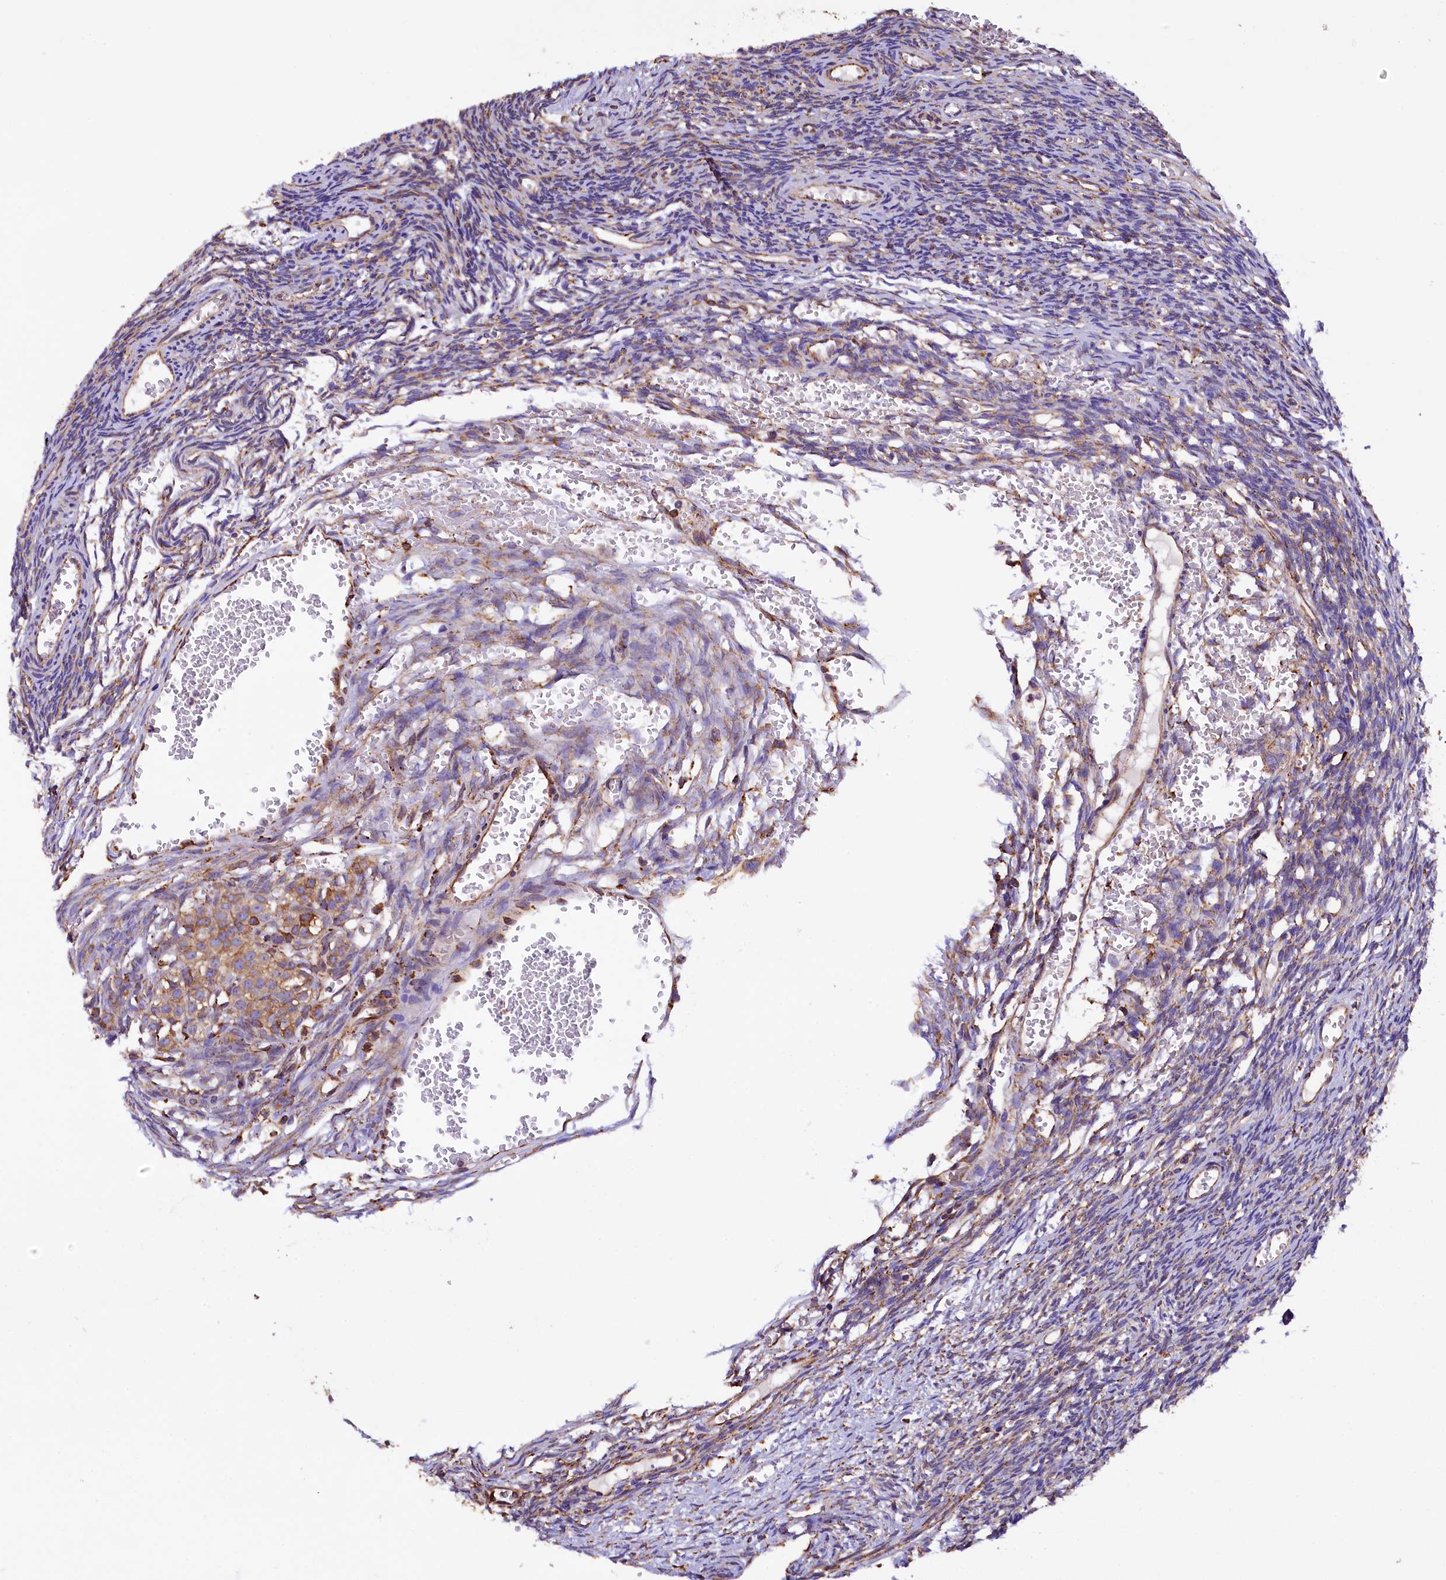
{"staining": {"intensity": "weak", "quantity": "<25%", "location": "cytoplasmic/membranous"}, "tissue": "ovary", "cell_type": "Ovarian stroma cells", "image_type": "normal", "snomed": [{"axis": "morphology", "description": "Normal tissue, NOS"}, {"axis": "topography", "description": "Ovary"}], "caption": "Immunohistochemistry (IHC) histopathology image of normal human ovary stained for a protein (brown), which shows no expression in ovarian stroma cells. The staining was performed using DAB (3,3'-diaminobenzidine) to visualize the protein expression in brown, while the nuclei were stained in blue with hematoxylin (Magnification: 20x).", "gene": "CAPS2", "patient": {"sex": "female", "age": 39}}